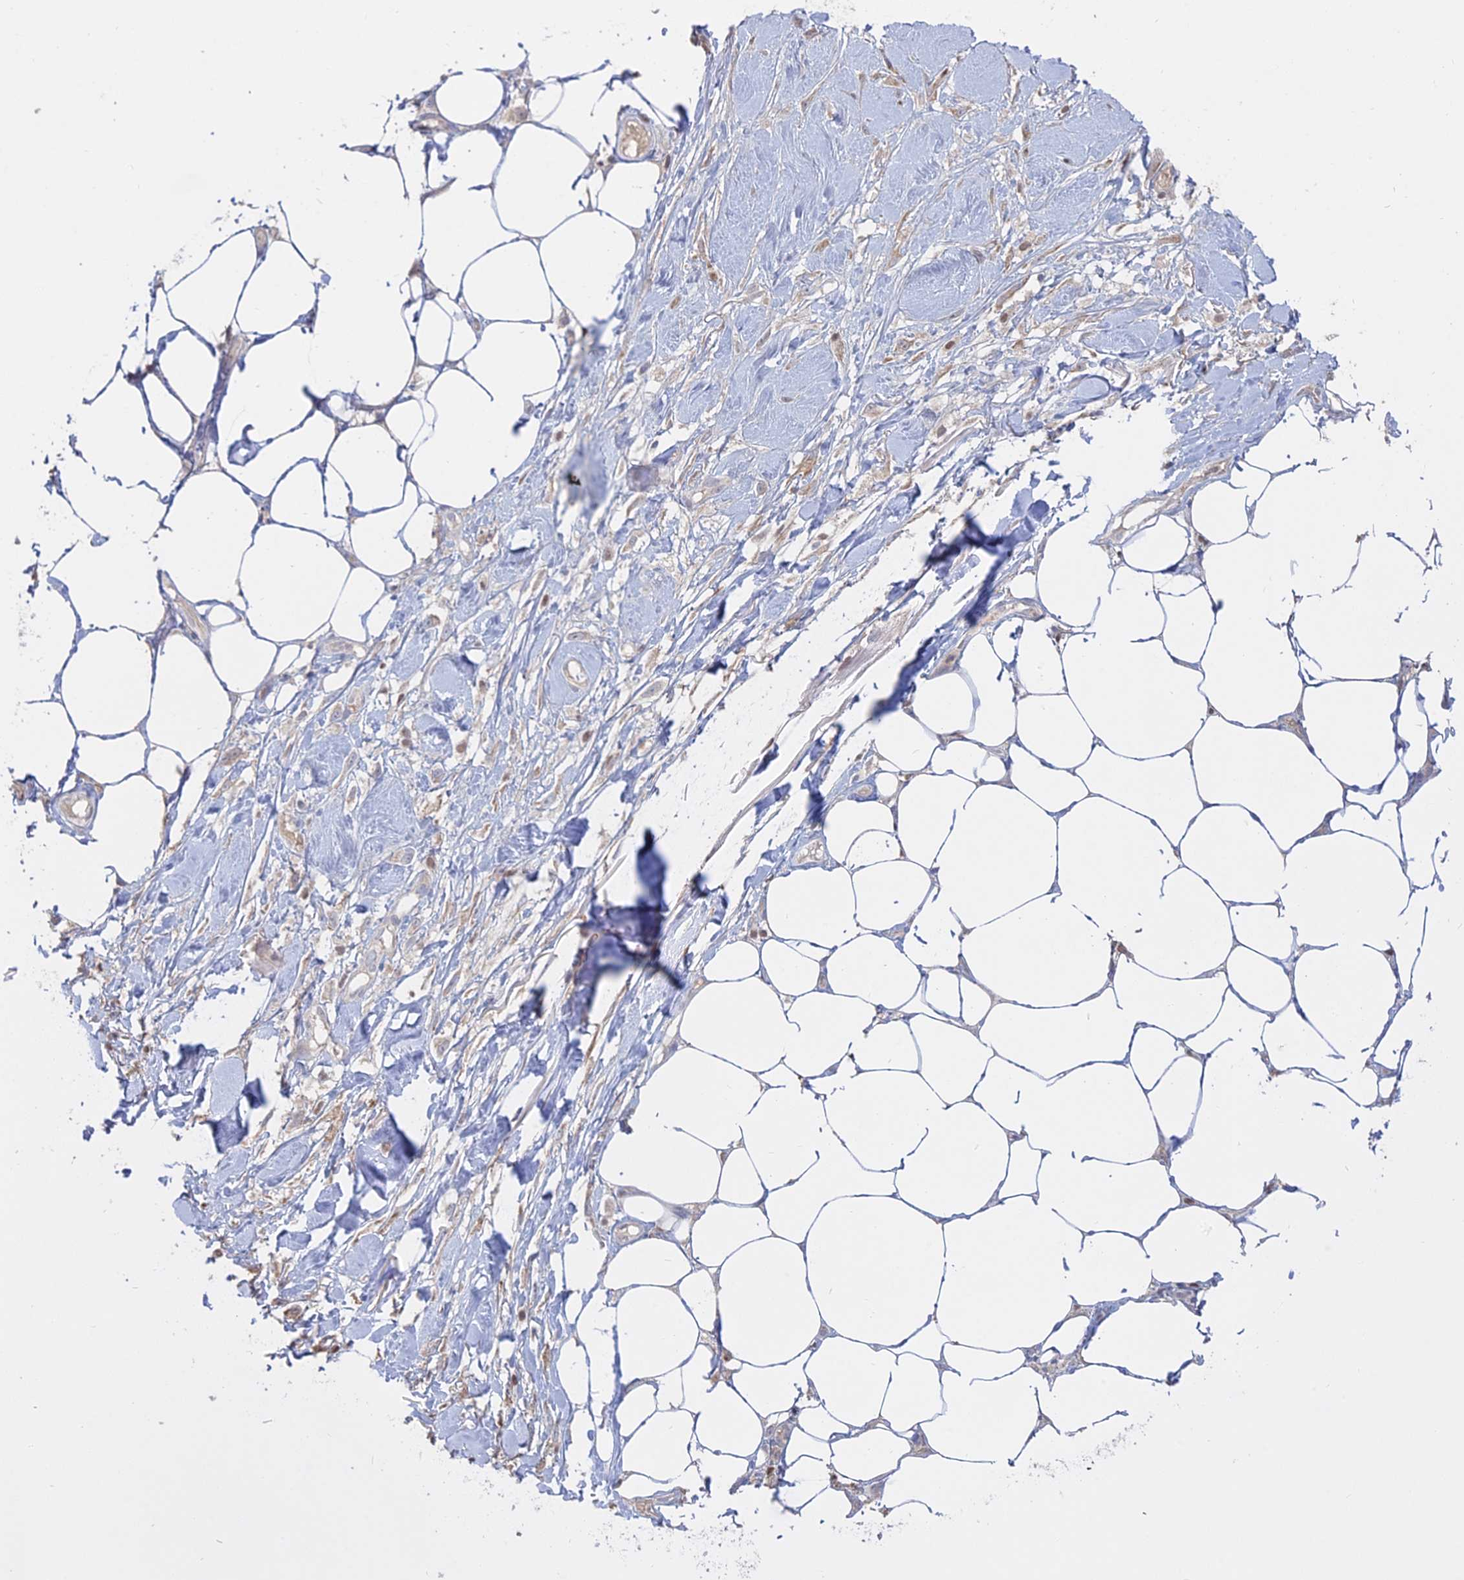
{"staining": {"intensity": "weak", "quantity": "<25%", "location": "cytoplasmic/membranous"}, "tissue": "skin cancer", "cell_type": "Tumor cells", "image_type": "cancer", "snomed": [{"axis": "morphology", "description": "Squamous cell carcinoma, NOS"}, {"axis": "topography", "description": "Skin"}, {"axis": "topography", "description": "Subcutis"}], "caption": "This is a histopathology image of immunohistochemistry (IHC) staining of skin cancer, which shows no positivity in tumor cells.", "gene": "TMEM208", "patient": {"sex": "male", "age": 73}}